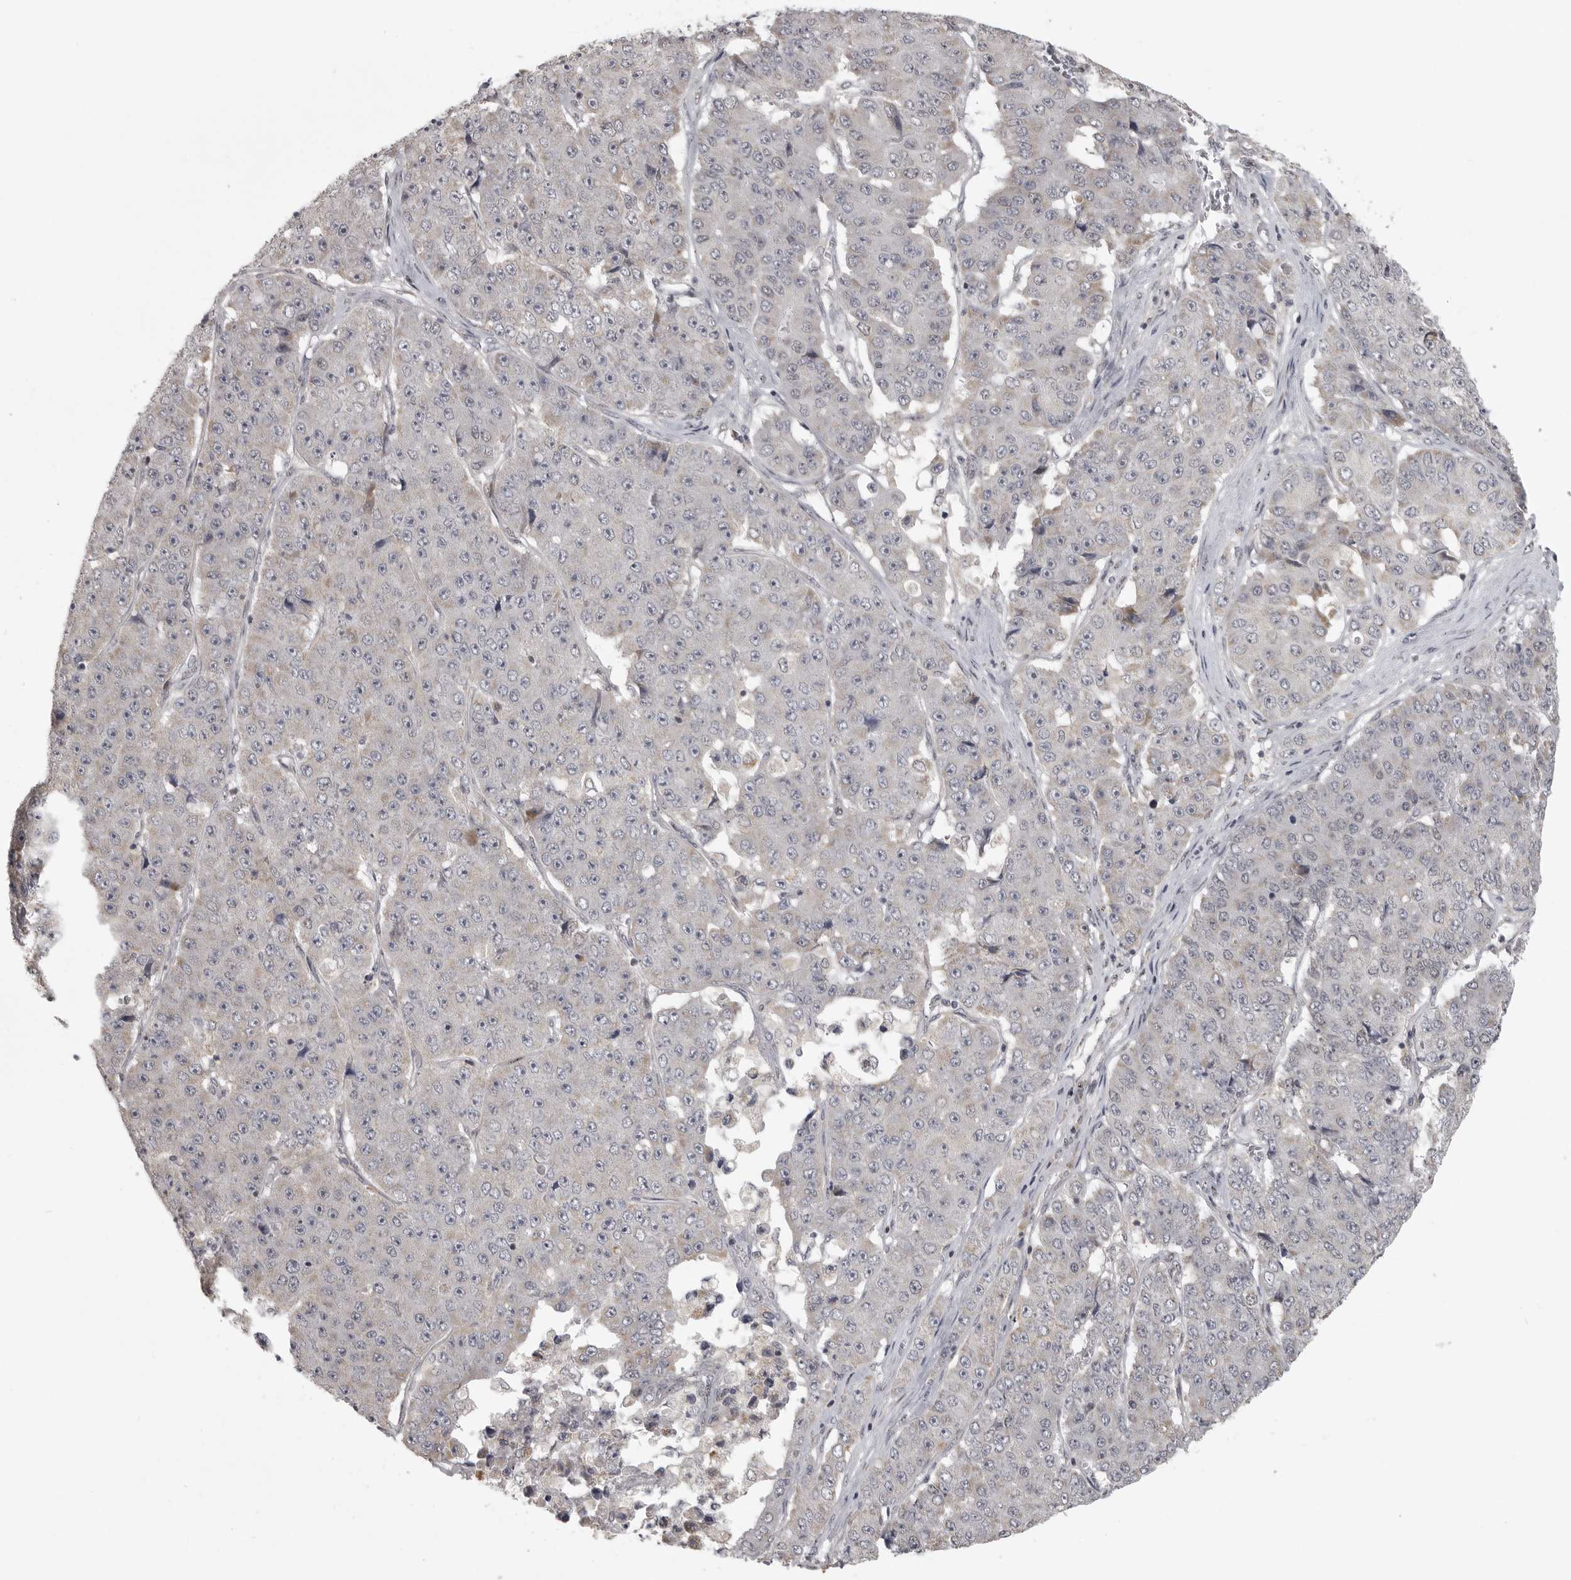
{"staining": {"intensity": "negative", "quantity": "none", "location": "none"}, "tissue": "pancreatic cancer", "cell_type": "Tumor cells", "image_type": "cancer", "snomed": [{"axis": "morphology", "description": "Adenocarcinoma, NOS"}, {"axis": "topography", "description": "Pancreas"}], "caption": "This is an immunohistochemistry image of human adenocarcinoma (pancreatic). There is no staining in tumor cells.", "gene": "POLE2", "patient": {"sex": "male", "age": 50}}